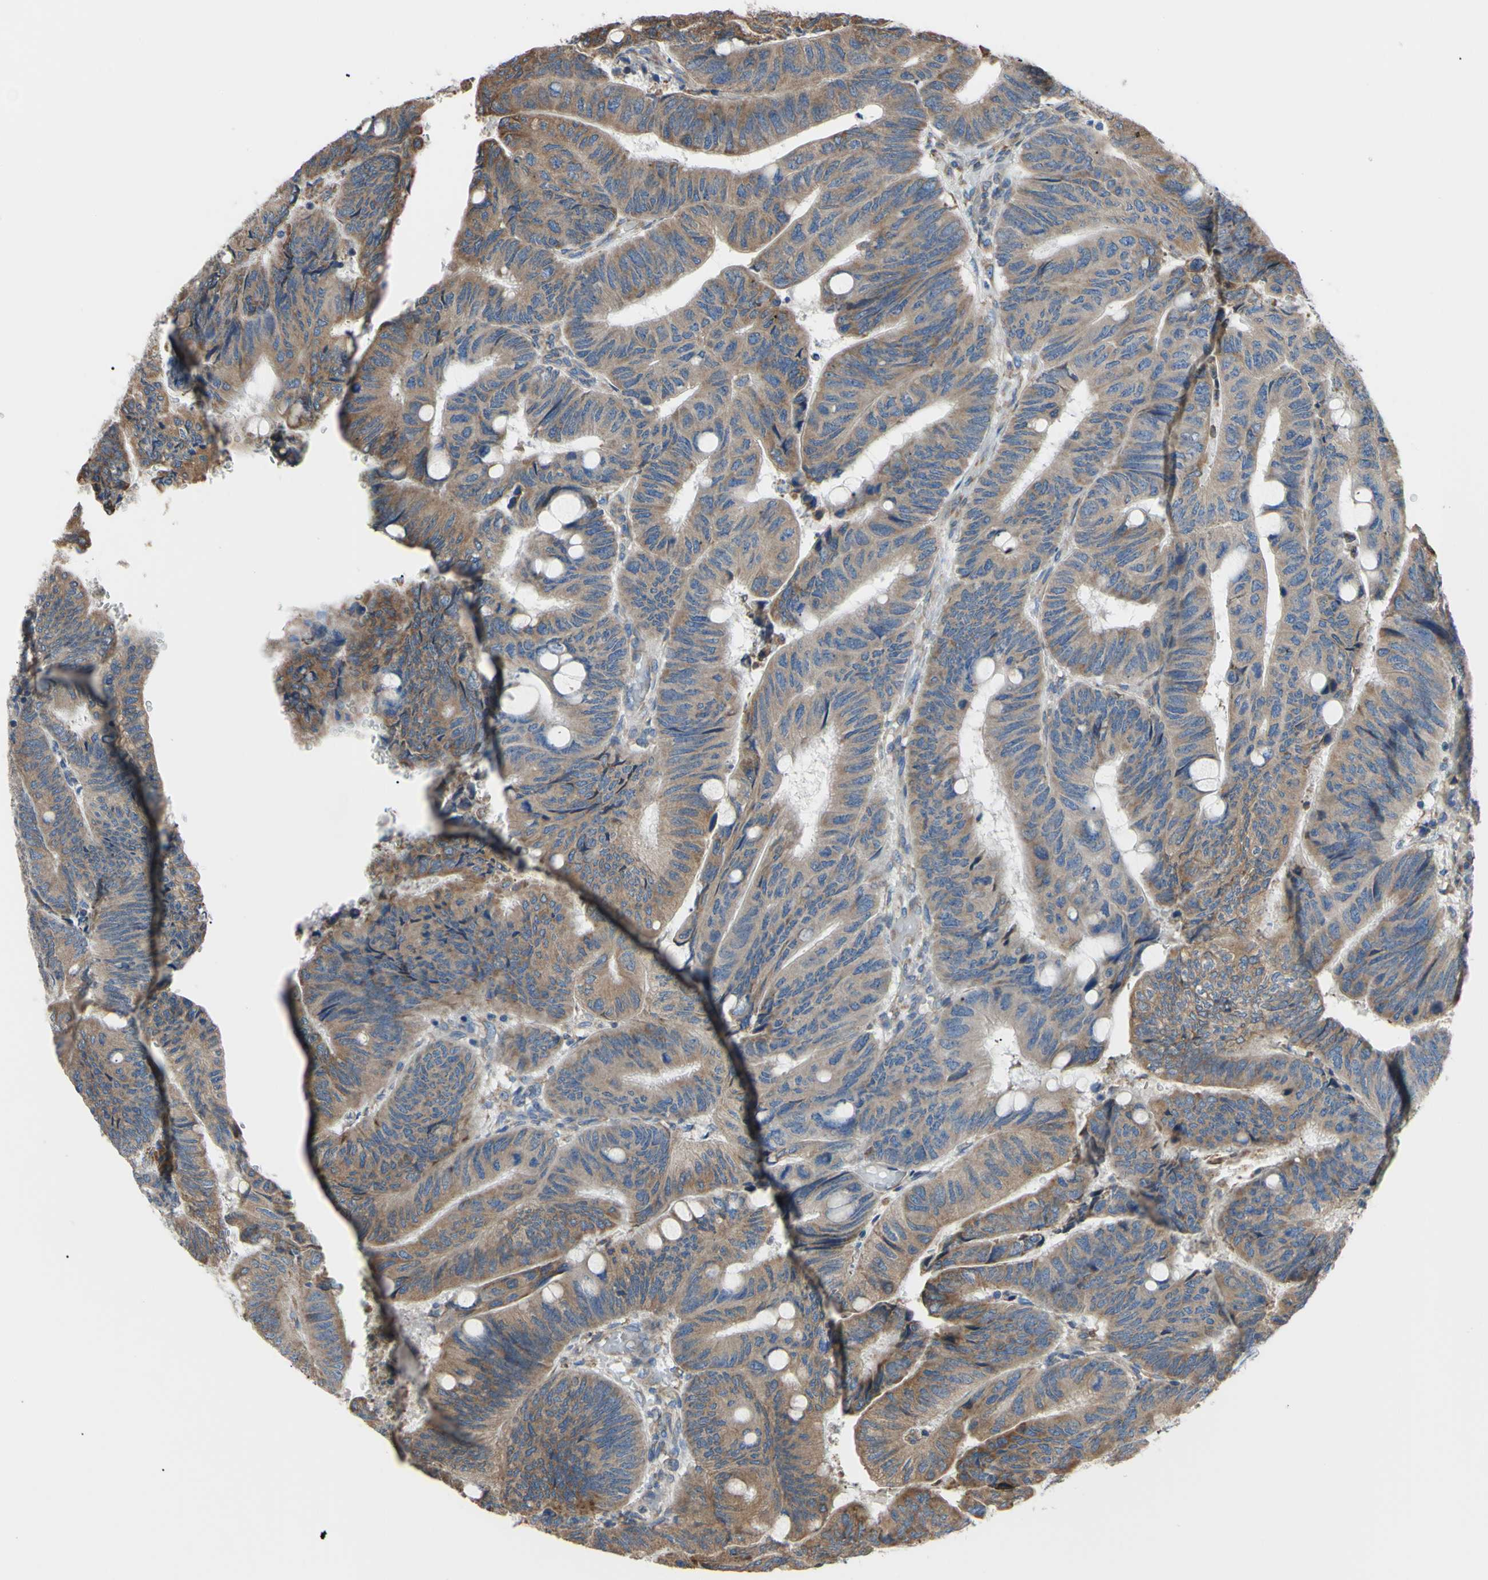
{"staining": {"intensity": "moderate", "quantity": ">75%", "location": "cytoplasmic/membranous"}, "tissue": "colorectal cancer", "cell_type": "Tumor cells", "image_type": "cancer", "snomed": [{"axis": "morphology", "description": "Normal tissue, NOS"}, {"axis": "morphology", "description": "Adenocarcinoma, NOS"}, {"axis": "topography", "description": "Rectum"}, {"axis": "topography", "description": "Peripheral nerve tissue"}], "caption": "A brown stain shows moderate cytoplasmic/membranous expression of a protein in human colorectal cancer (adenocarcinoma) tumor cells. The protein of interest is stained brown, and the nuclei are stained in blue (DAB (3,3'-diaminobenzidine) IHC with brightfield microscopy, high magnification).", "gene": "BMF", "patient": {"sex": "male", "age": 92}}